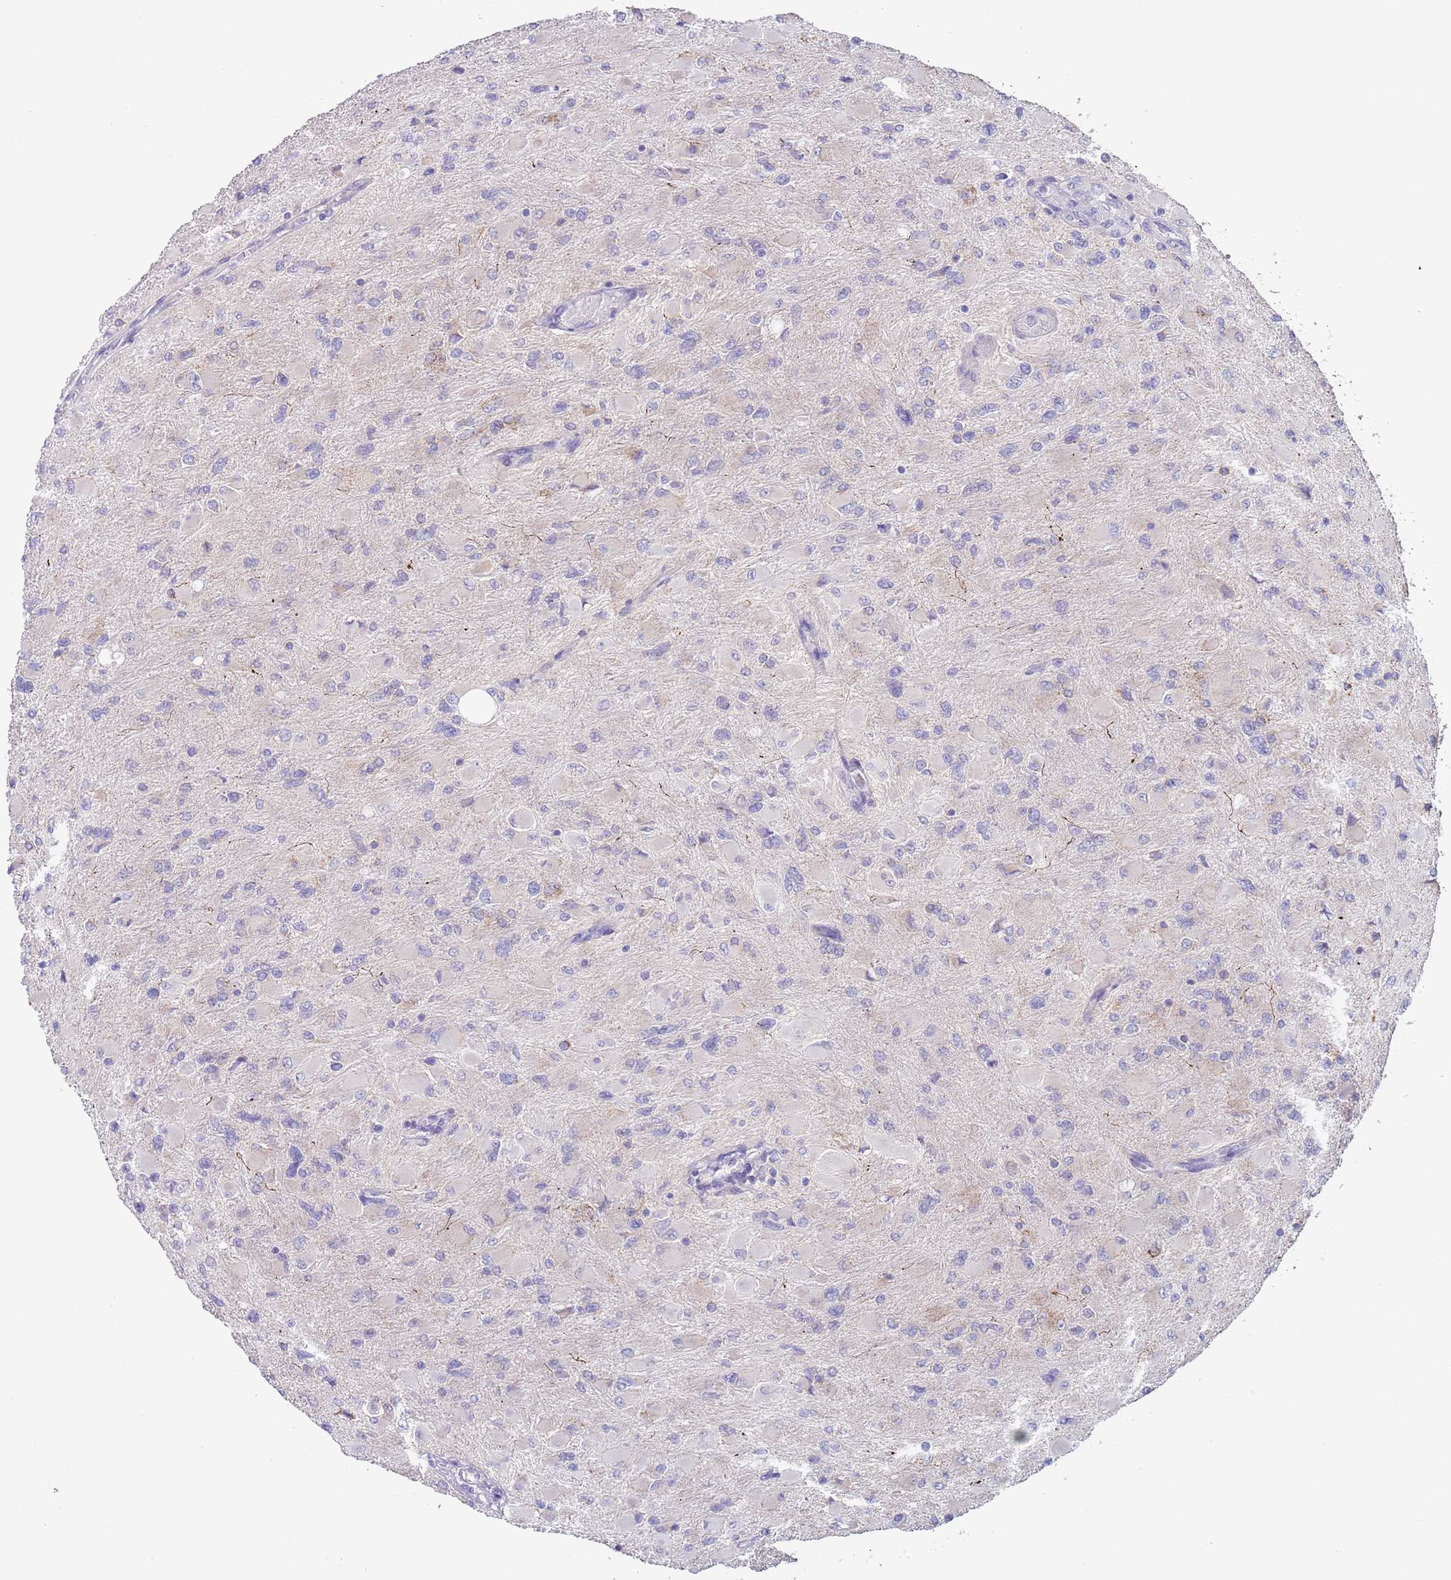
{"staining": {"intensity": "negative", "quantity": "none", "location": "none"}, "tissue": "glioma", "cell_type": "Tumor cells", "image_type": "cancer", "snomed": [{"axis": "morphology", "description": "Glioma, malignant, High grade"}, {"axis": "topography", "description": "Cerebral cortex"}], "caption": "High power microscopy micrograph of an immunohistochemistry (IHC) photomicrograph of malignant high-grade glioma, revealing no significant positivity in tumor cells.", "gene": "SPIRE2", "patient": {"sex": "female", "age": 36}}